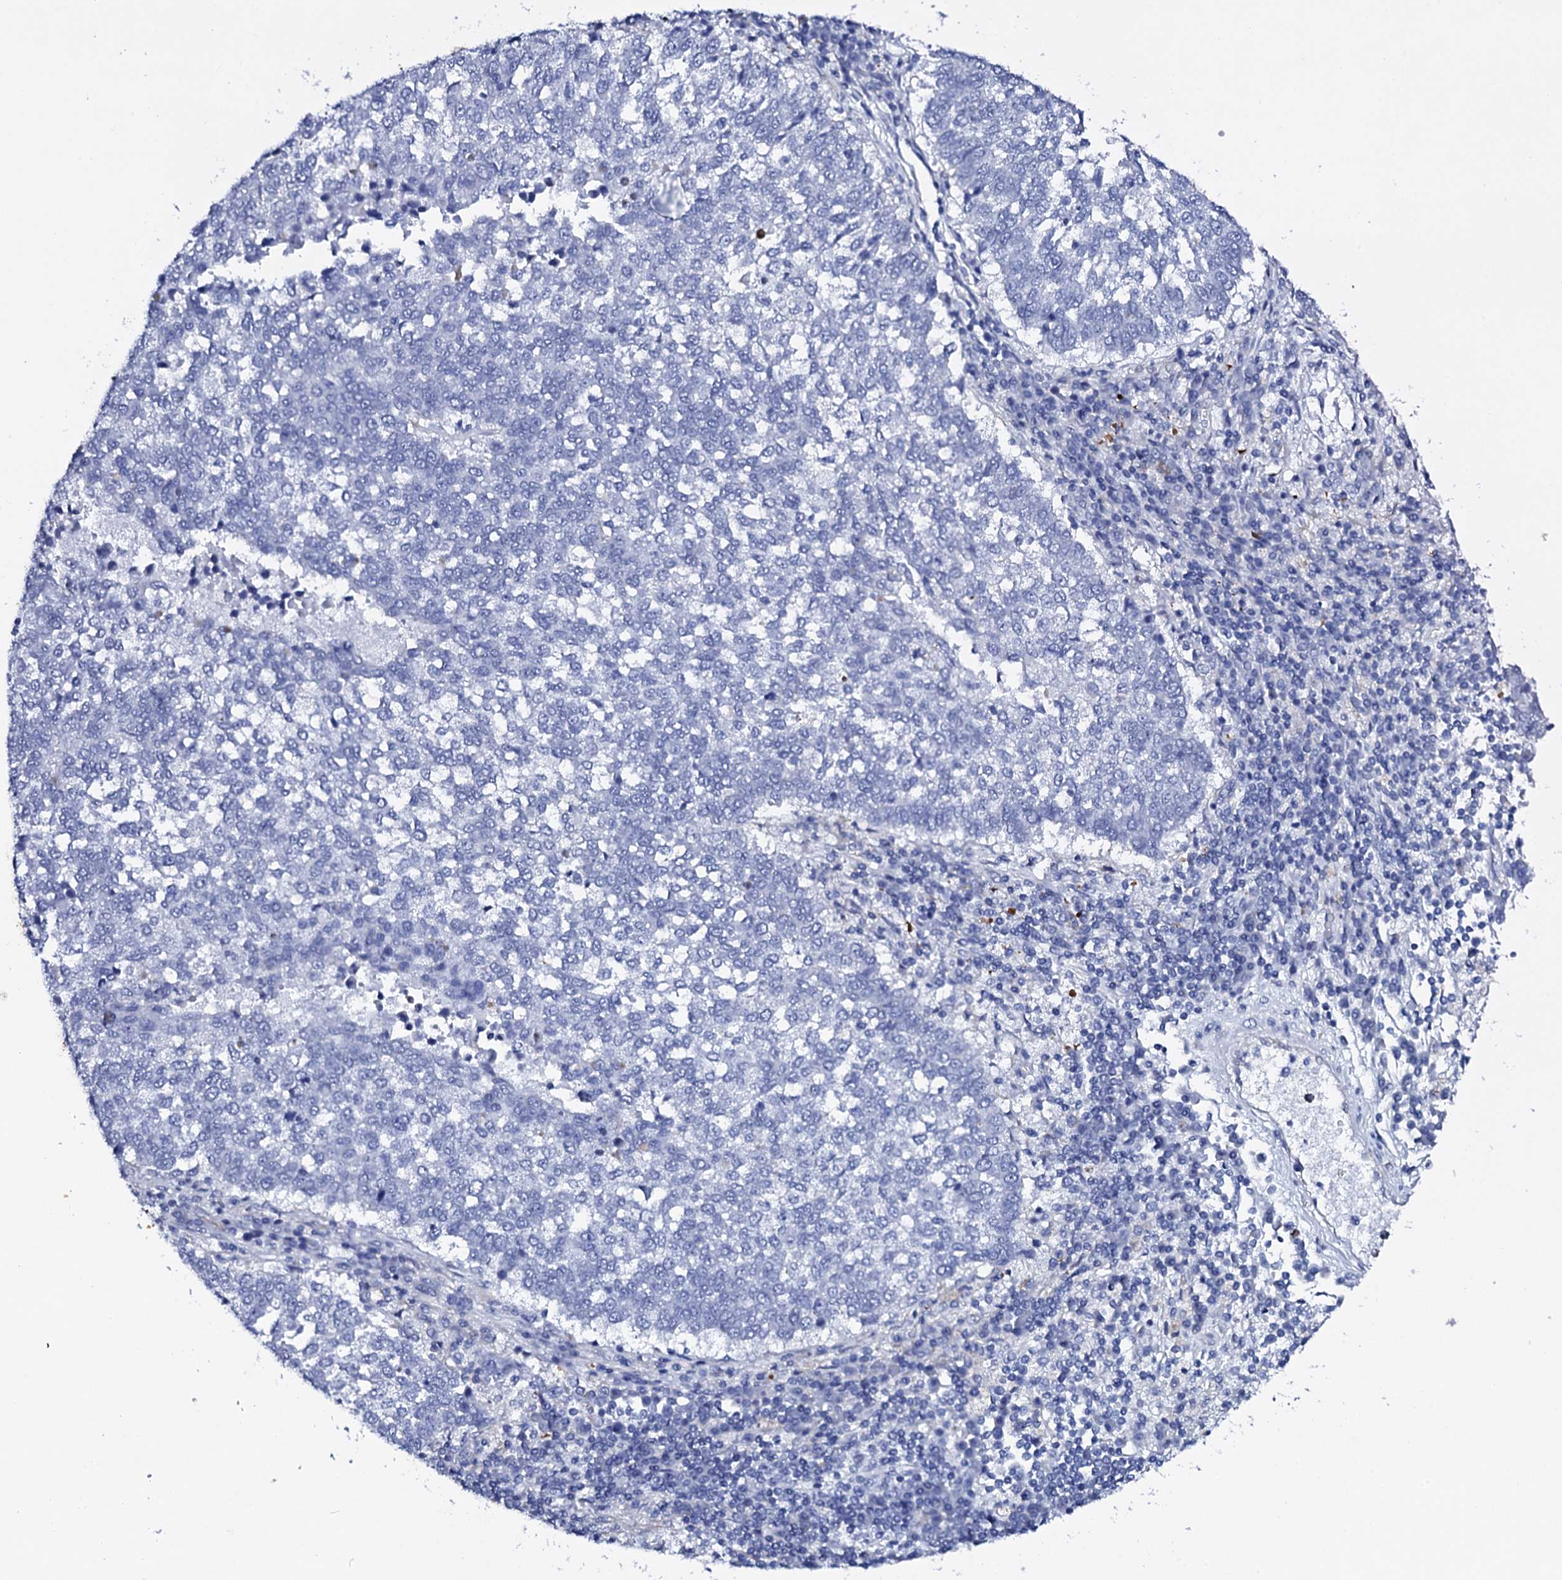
{"staining": {"intensity": "negative", "quantity": "none", "location": "none"}, "tissue": "lung cancer", "cell_type": "Tumor cells", "image_type": "cancer", "snomed": [{"axis": "morphology", "description": "Squamous cell carcinoma, NOS"}, {"axis": "topography", "description": "Lung"}], "caption": "Immunohistochemistry micrograph of lung squamous cell carcinoma stained for a protein (brown), which shows no positivity in tumor cells.", "gene": "ITPRID2", "patient": {"sex": "male", "age": 73}}